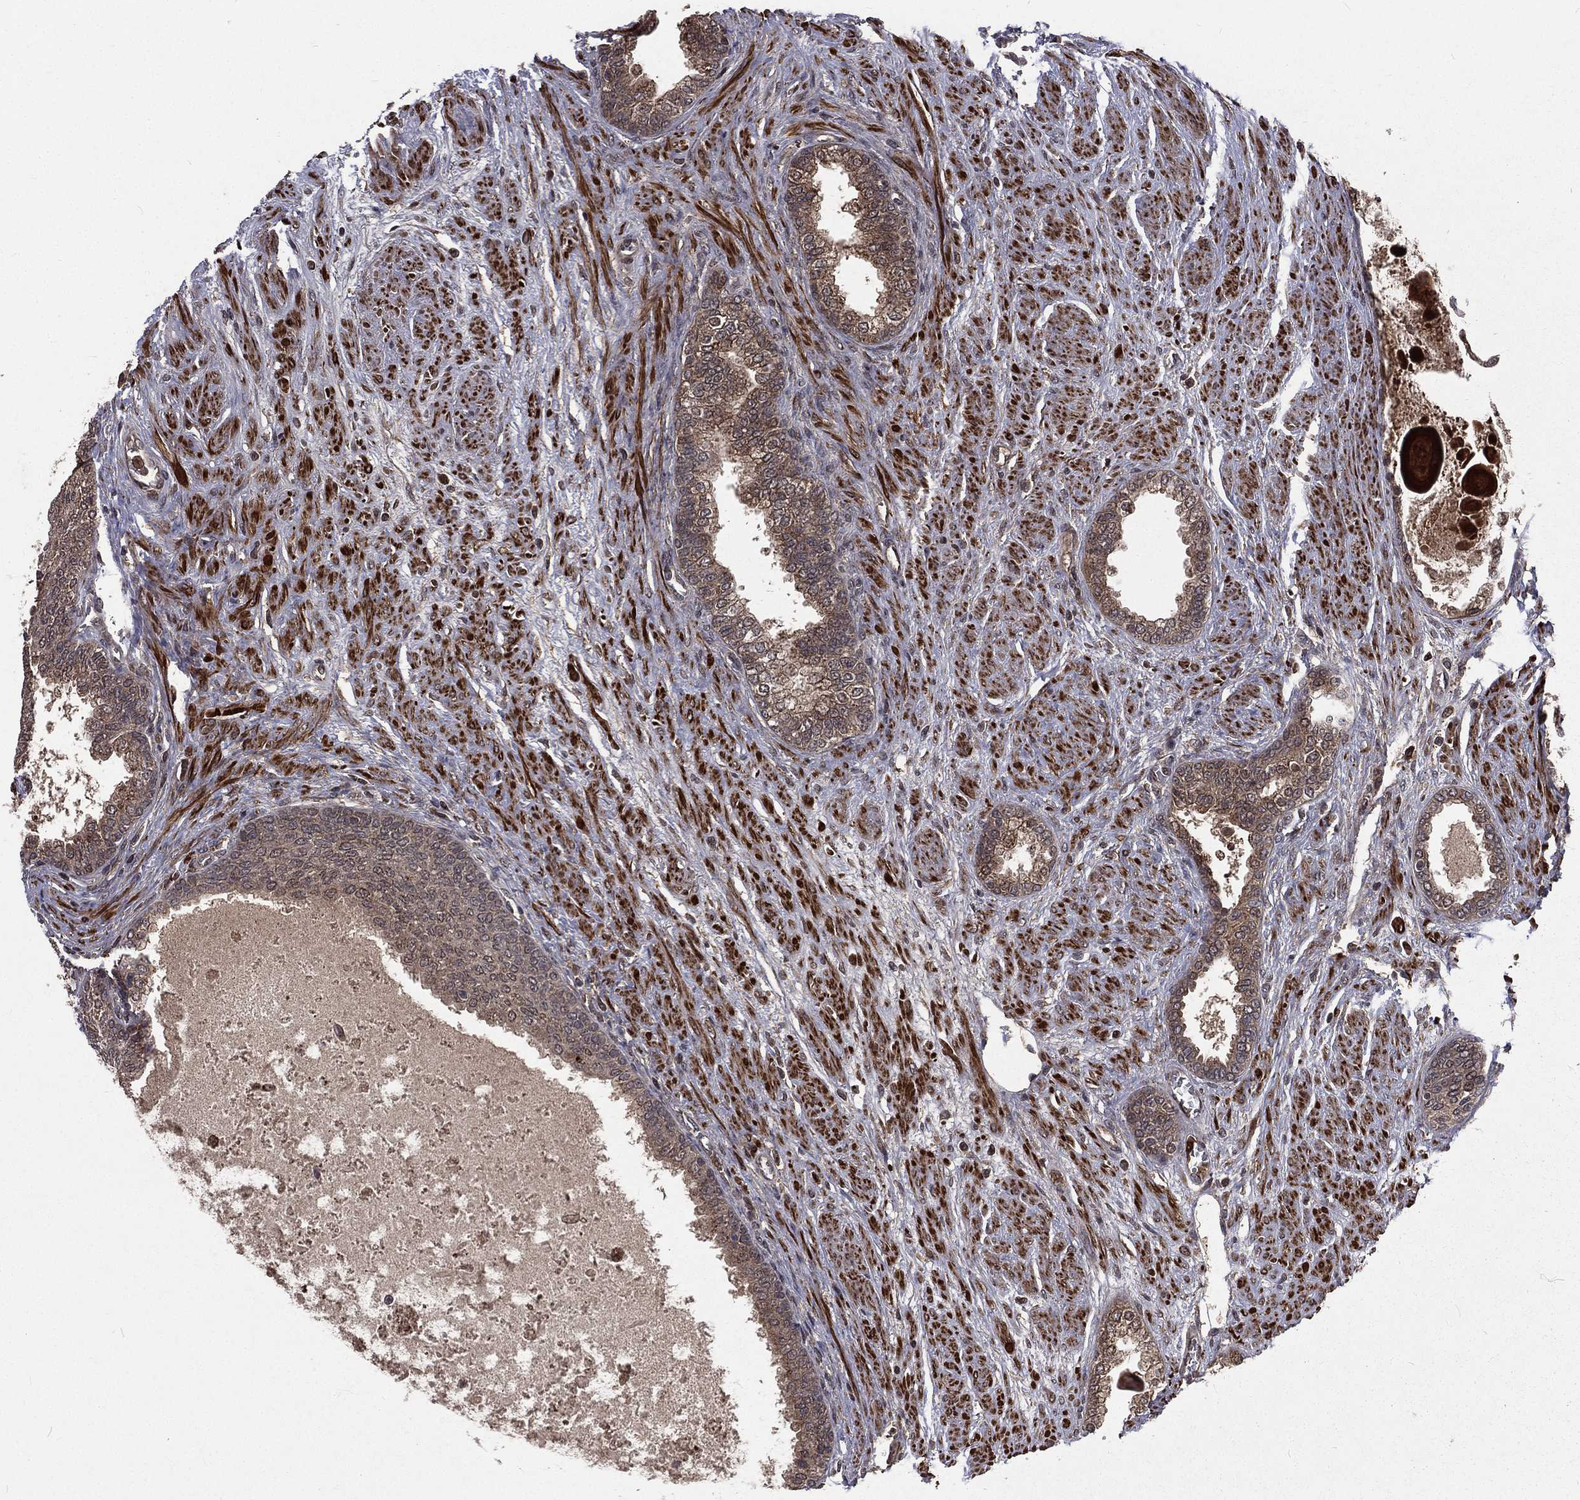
{"staining": {"intensity": "weak", "quantity": ">75%", "location": "cytoplasmic/membranous"}, "tissue": "prostate cancer", "cell_type": "Tumor cells", "image_type": "cancer", "snomed": [{"axis": "morphology", "description": "Adenocarcinoma, NOS"}, {"axis": "topography", "description": "Prostate and seminal vesicle, NOS"}, {"axis": "topography", "description": "Prostate"}], "caption": "Human prostate cancer stained with a protein marker displays weak staining in tumor cells.", "gene": "LENG8", "patient": {"sex": "male", "age": 62}}